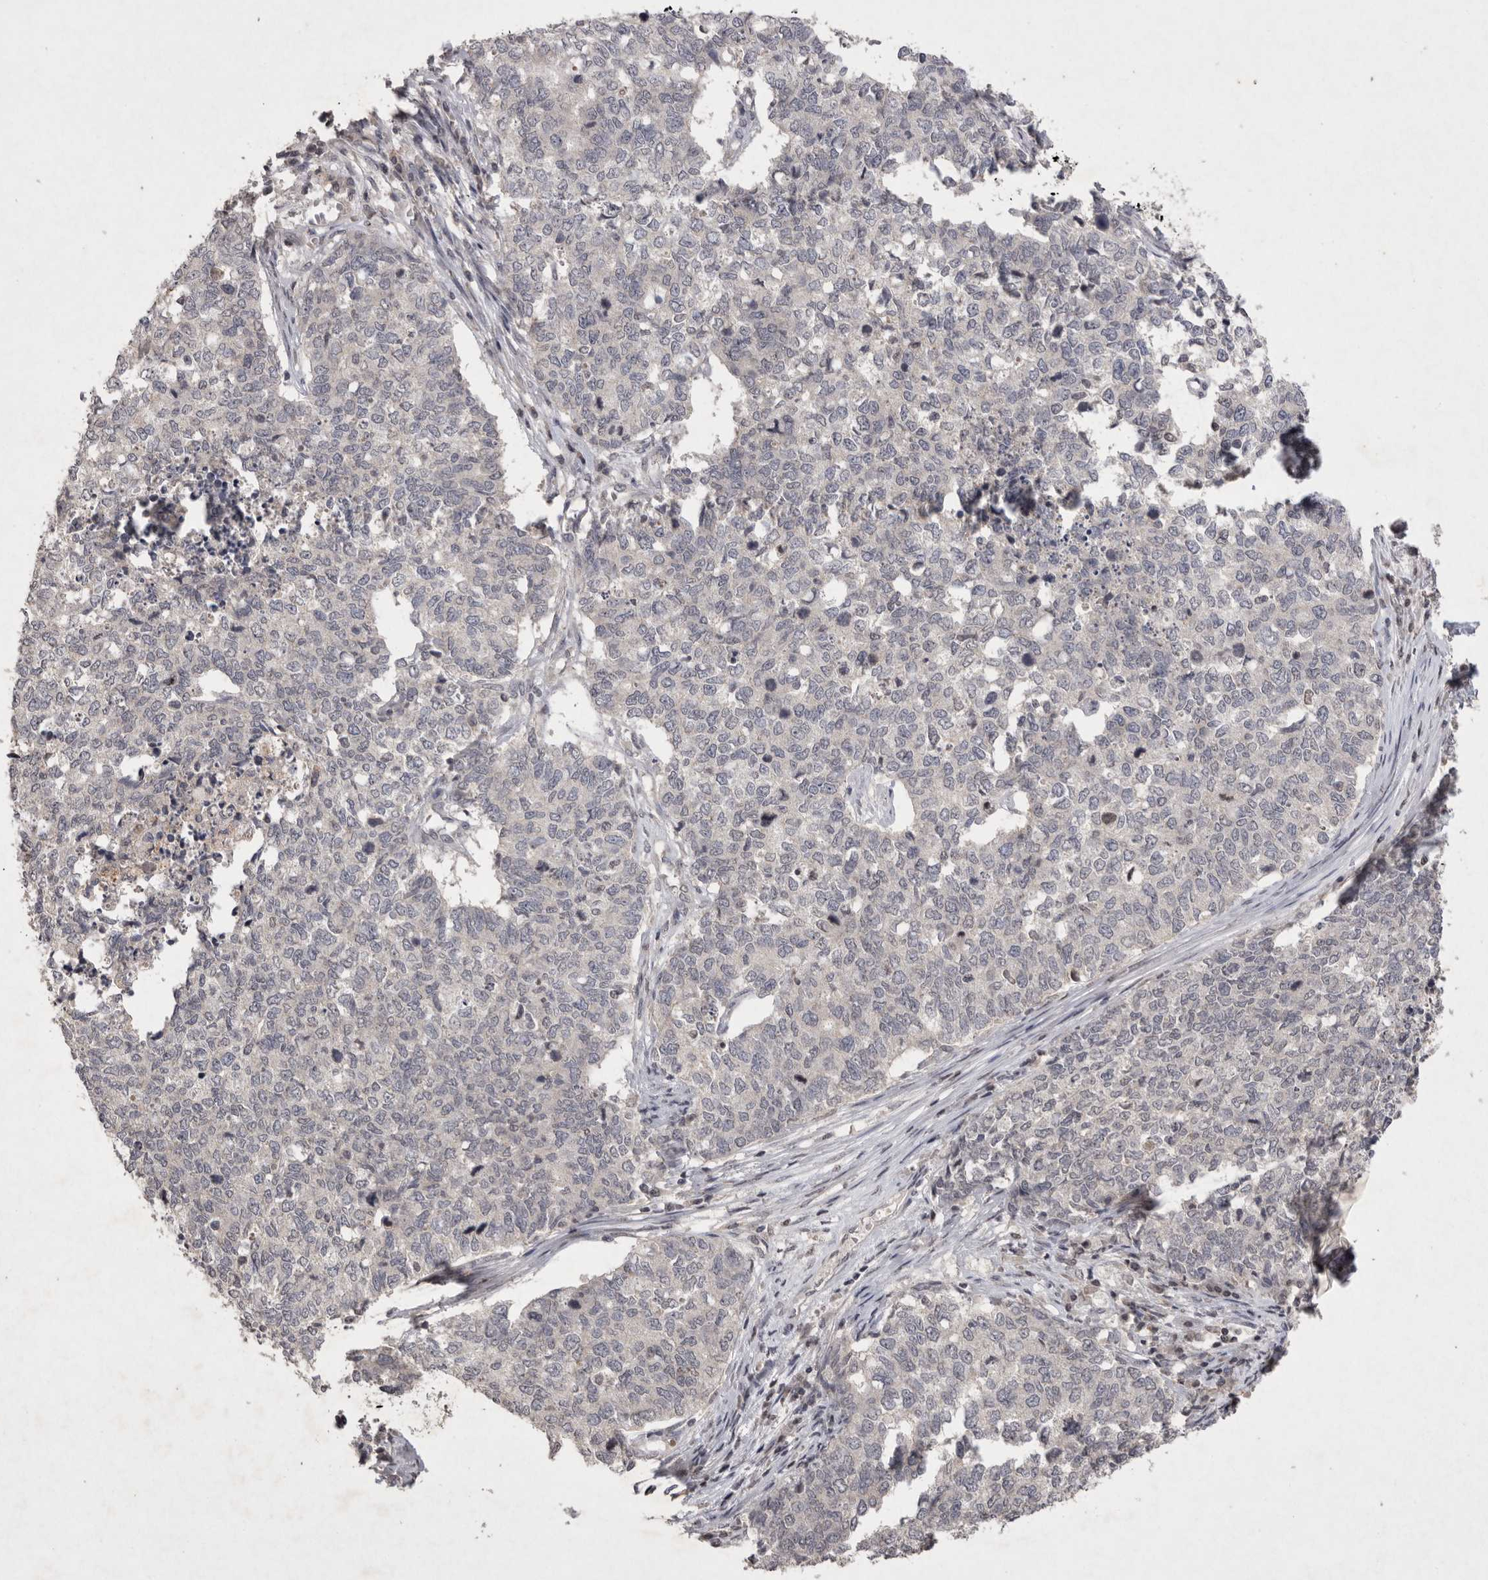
{"staining": {"intensity": "negative", "quantity": "none", "location": "none"}, "tissue": "cervical cancer", "cell_type": "Tumor cells", "image_type": "cancer", "snomed": [{"axis": "morphology", "description": "Squamous cell carcinoma, NOS"}, {"axis": "topography", "description": "Cervix"}], "caption": "This is a image of immunohistochemistry (IHC) staining of cervical cancer (squamous cell carcinoma), which shows no expression in tumor cells.", "gene": "APLNR", "patient": {"sex": "female", "age": 63}}